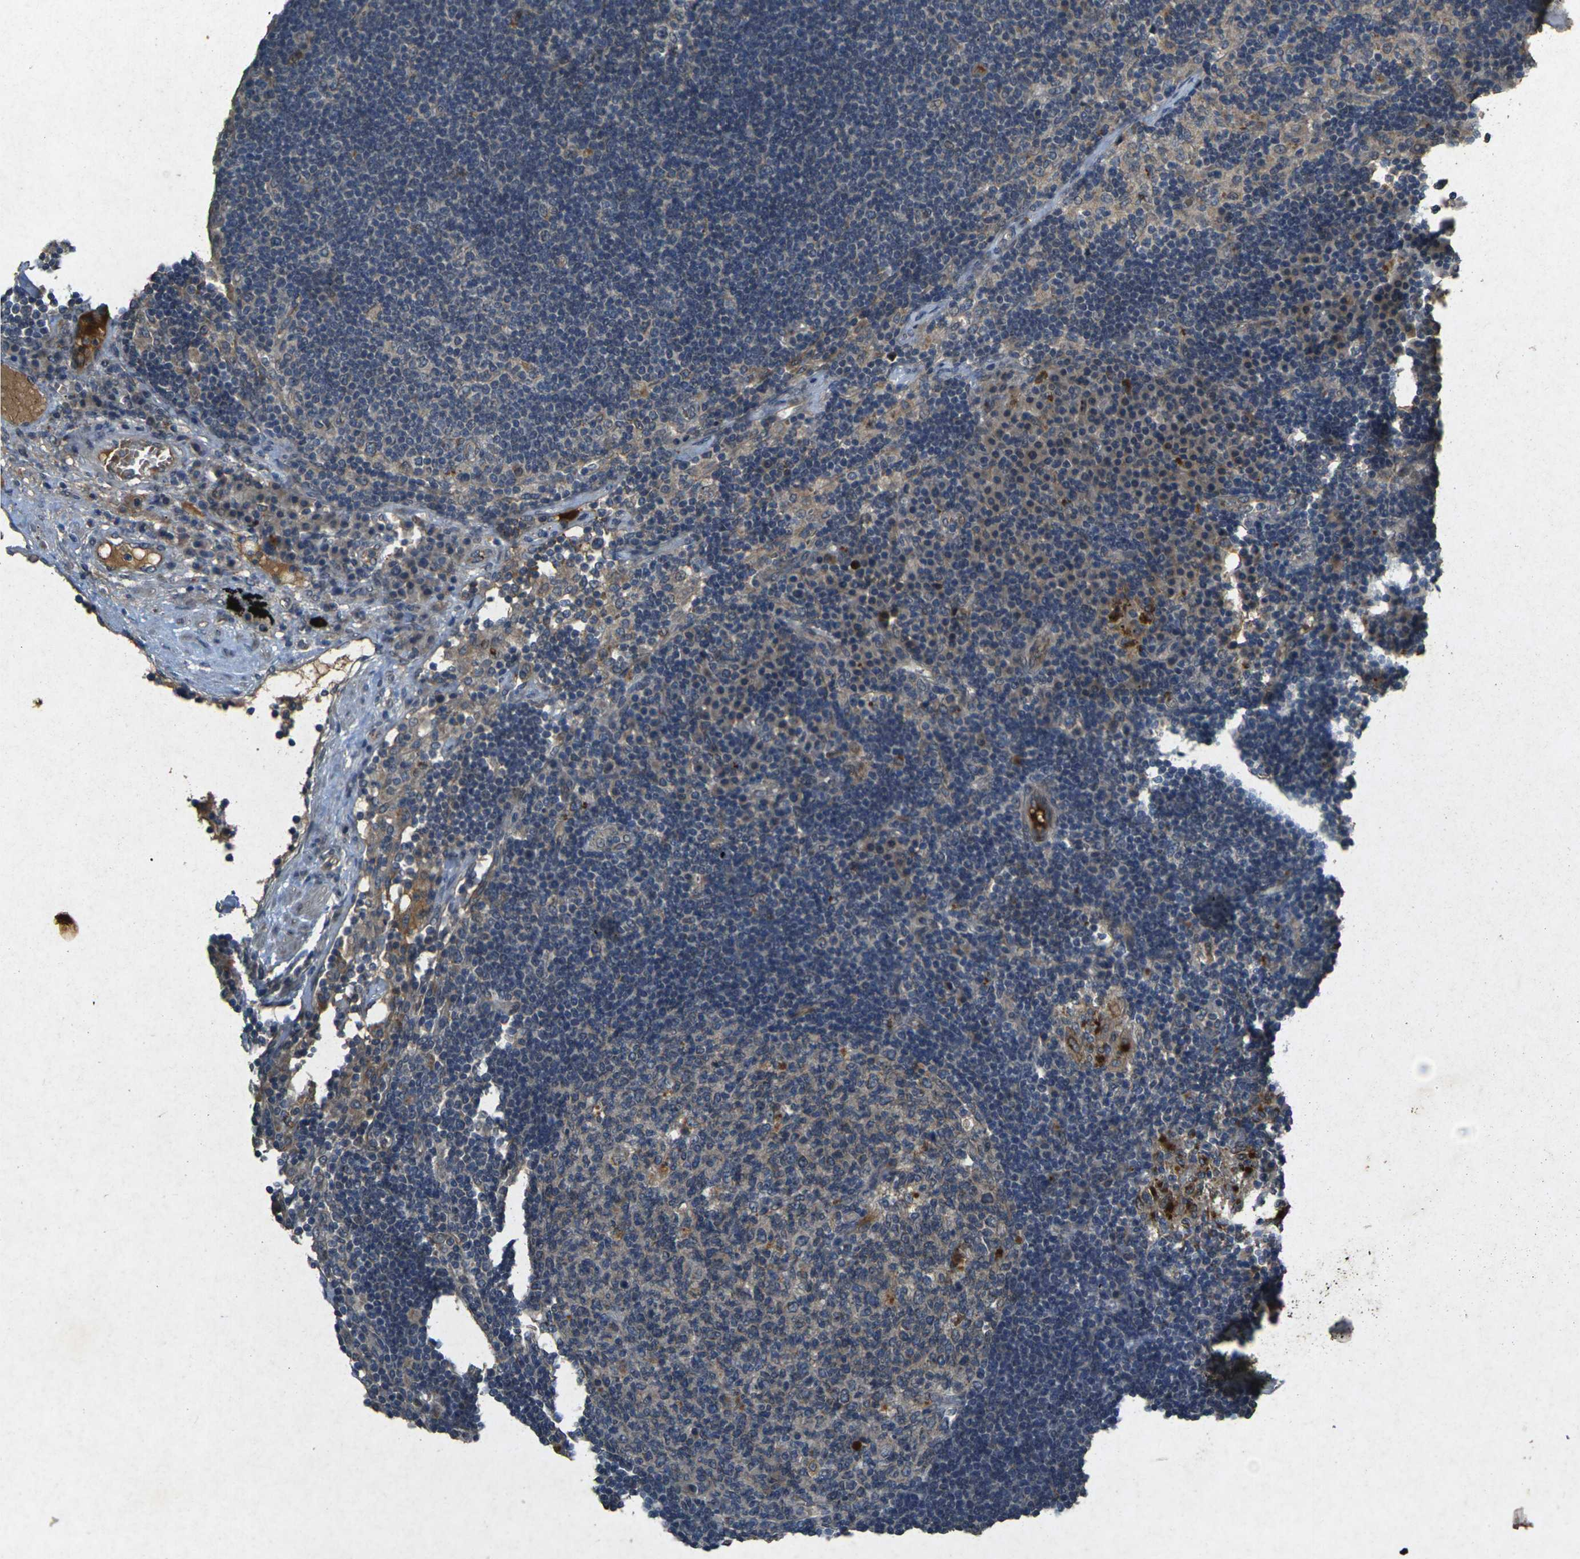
{"staining": {"intensity": "moderate", "quantity": "25%-75%", "location": "cytoplasmic/membranous"}, "tissue": "lymph node", "cell_type": "Germinal center cells", "image_type": "normal", "snomed": [{"axis": "morphology", "description": "Normal tissue, NOS"}, {"axis": "morphology", "description": "Squamous cell carcinoma, metastatic, NOS"}, {"axis": "topography", "description": "Lymph node"}], "caption": "Immunohistochemical staining of normal lymph node reveals medium levels of moderate cytoplasmic/membranous positivity in about 25%-75% of germinal center cells.", "gene": "RGMA", "patient": {"sex": "female", "age": 53}}